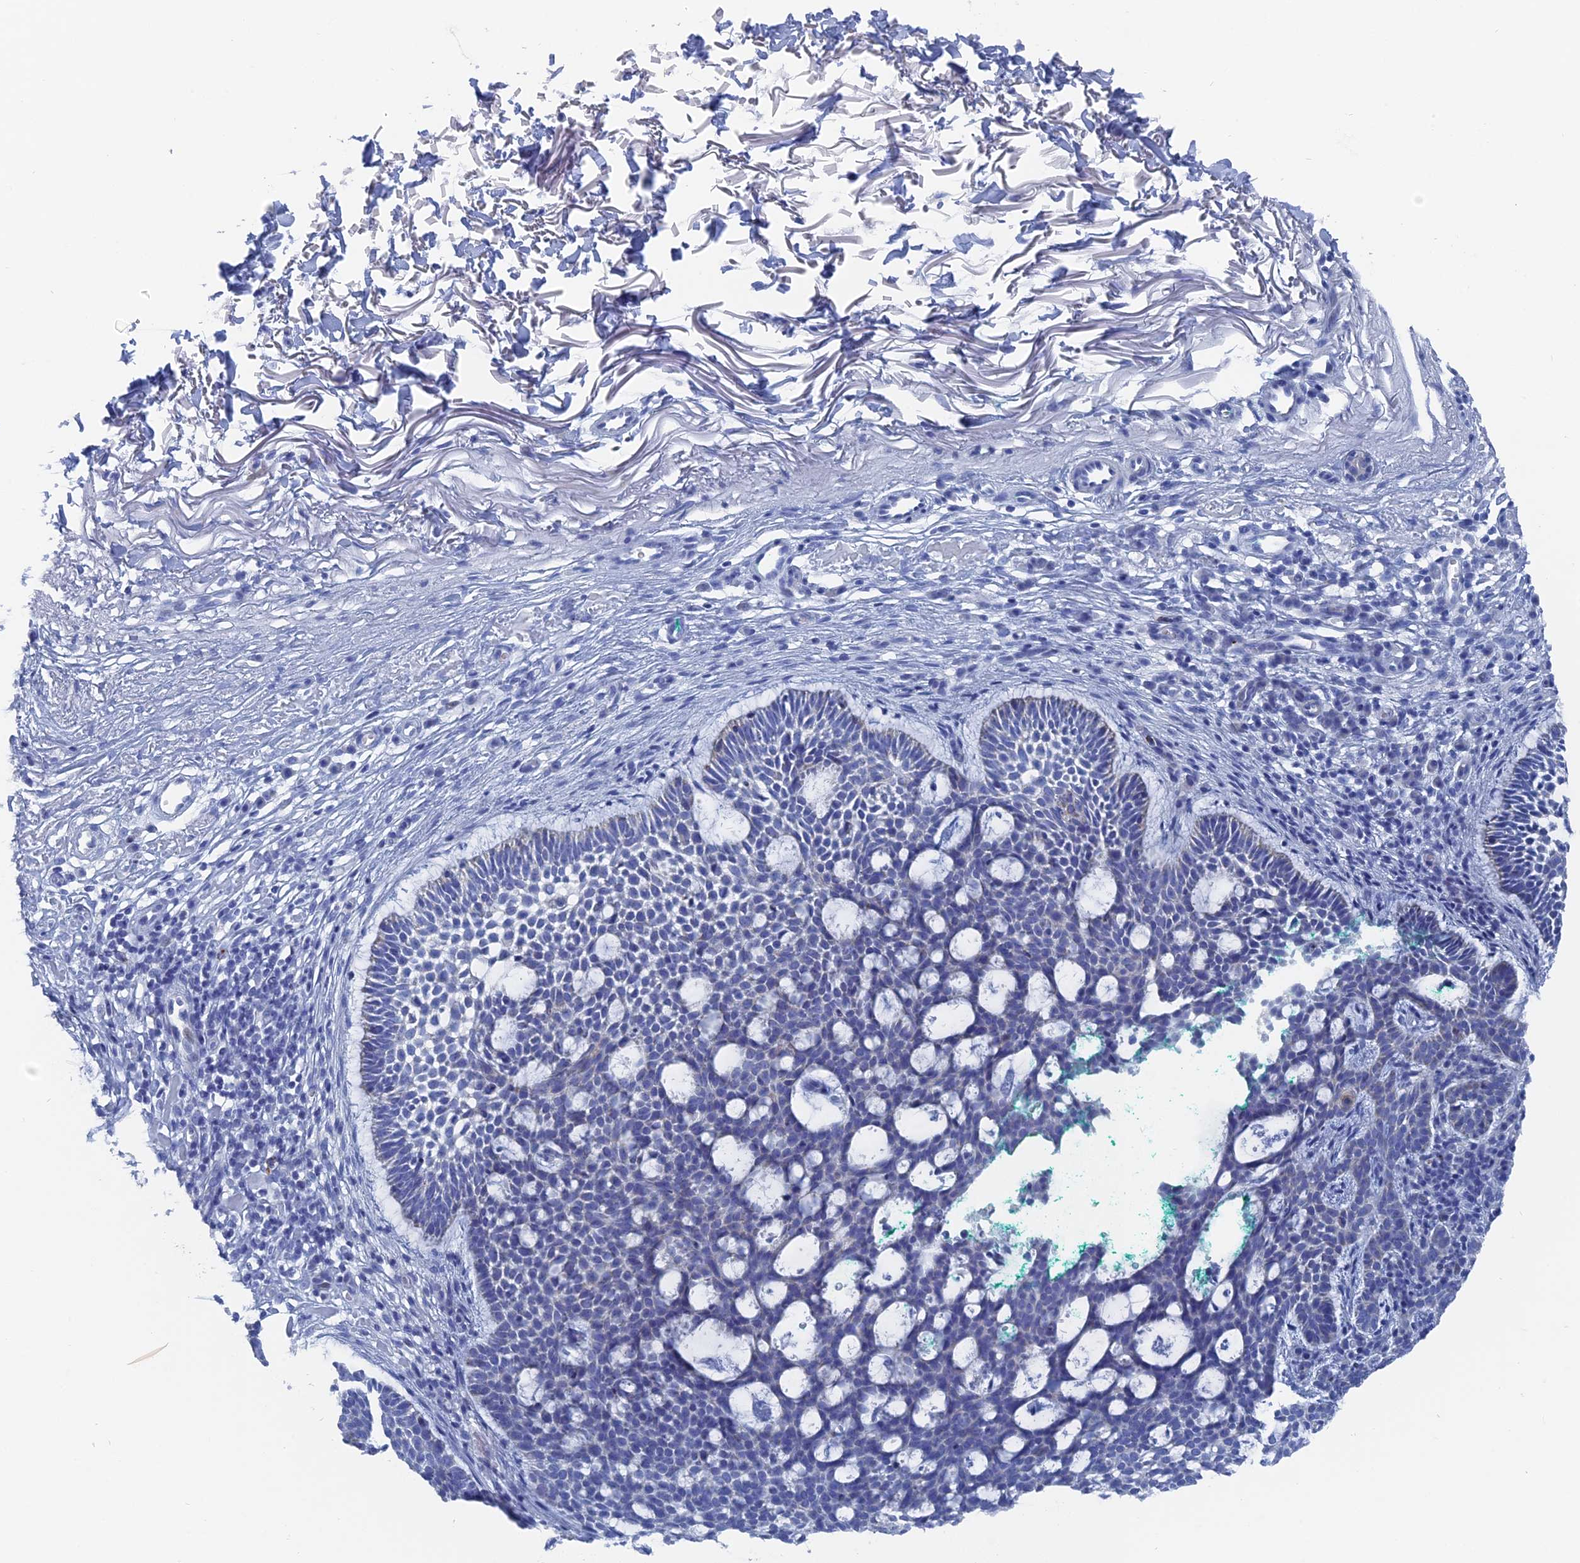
{"staining": {"intensity": "negative", "quantity": "none", "location": "none"}, "tissue": "skin cancer", "cell_type": "Tumor cells", "image_type": "cancer", "snomed": [{"axis": "morphology", "description": "Basal cell carcinoma"}, {"axis": "topography", "description": "Skin"}], "caption": "This is a histopathology image of immunohistochemistry staining of basal cell carcinoma (skin), which shows no expression in tumor cells.", "gene": "HIGD1A", "patient": {"sex": "male", "age": 85}}